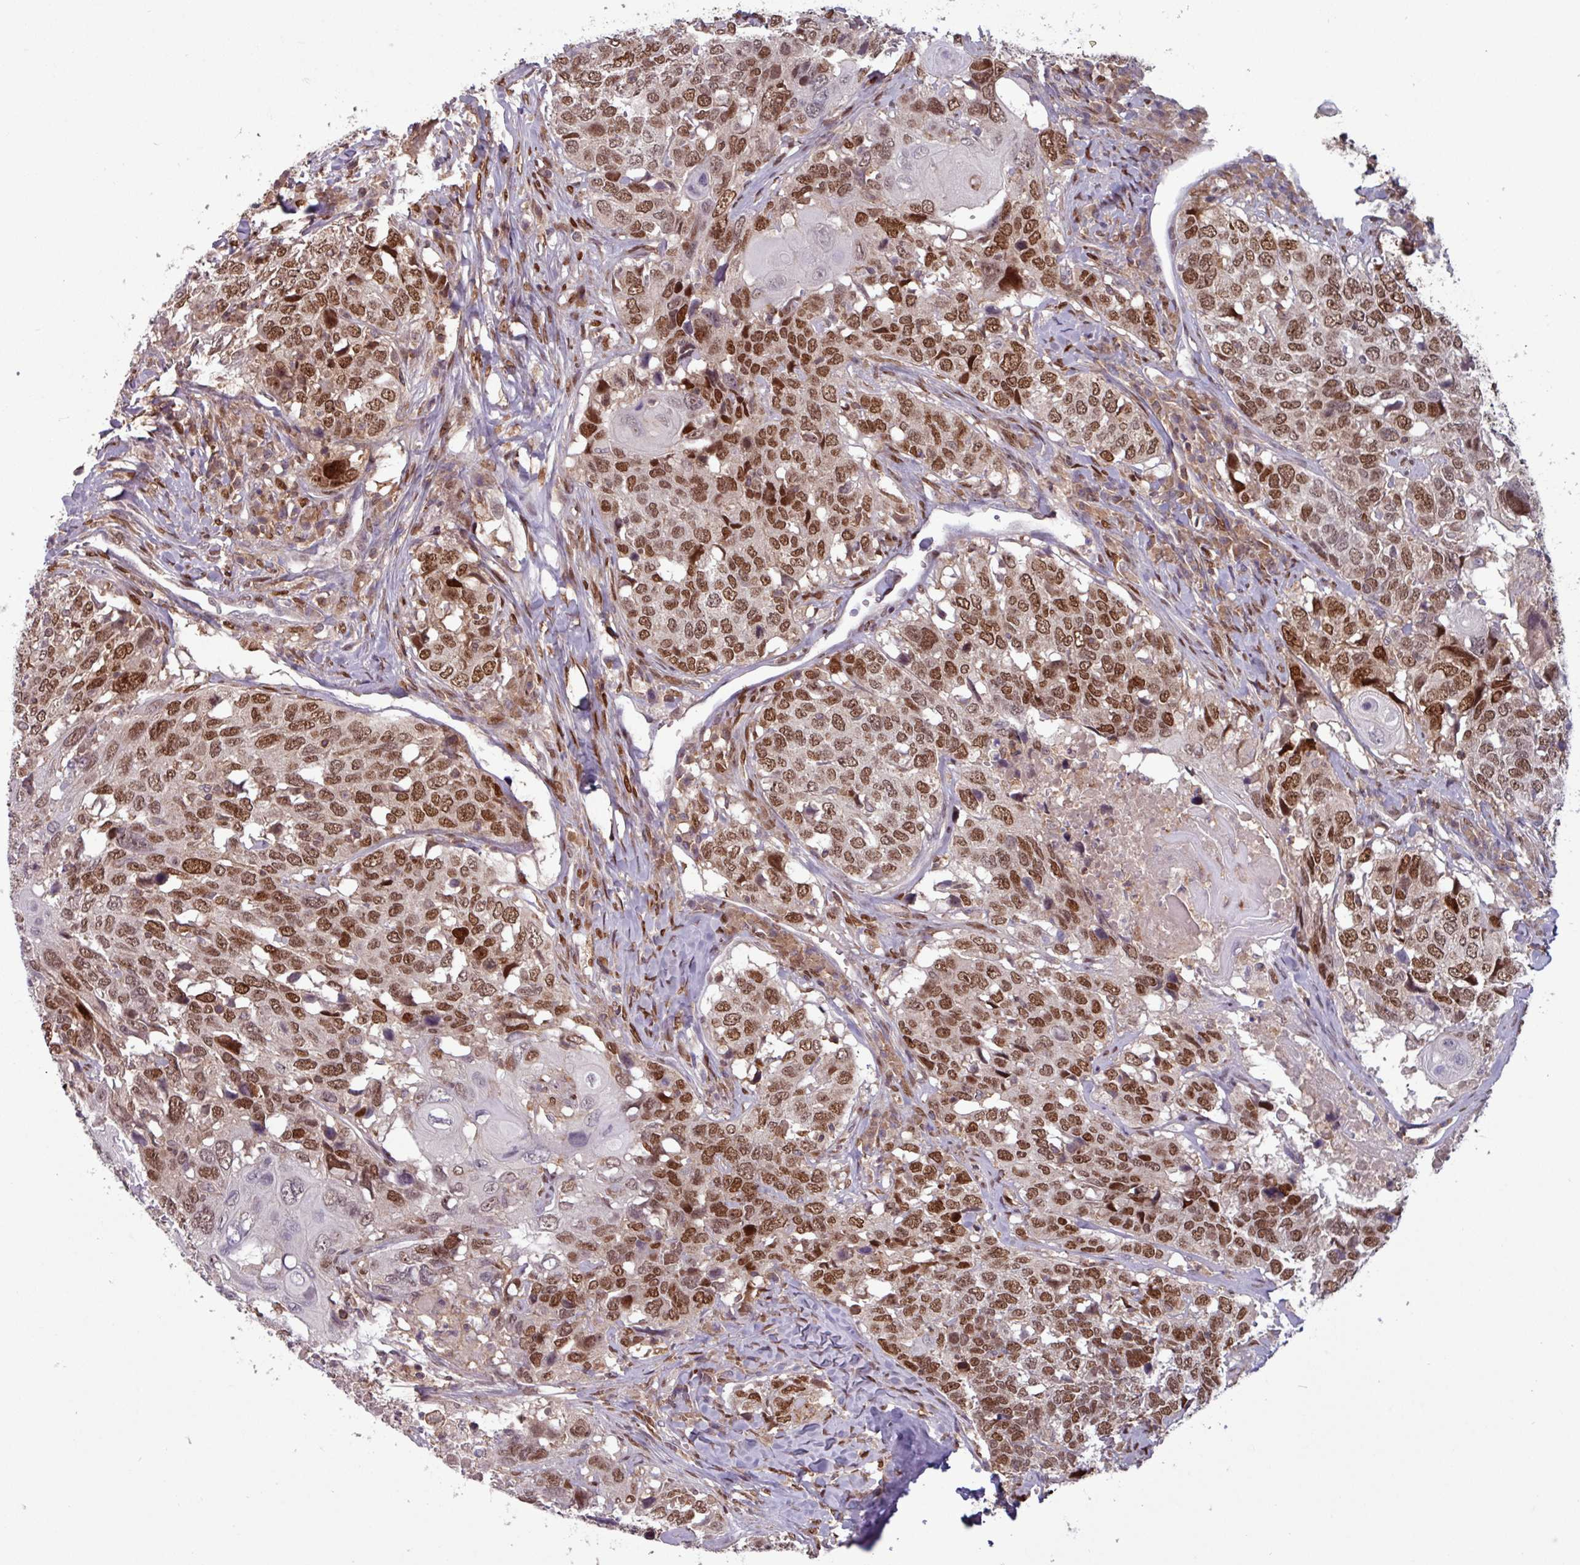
{"staining": {"intensity": "moderate", "quantity": ">75%", "location": "nuclear"}, "tissue": "head and neck cancer", "cell_type": "Tumor cells", "image_type": "cancer", "snomed": [{"axis": "morphology", "description": "Normal tissue, NOS"}, {"axis": "morphology", "description": "Squamous cell carcinoma, NOS"}, {"axis": "topography", "description": "Skeletal muscle"}, {"axis": "topography", "description": "Vascular tissue"}, {"axis": "topography", "description": "Peripheral nerve tissue"}, {"axis": "topography", "description": "Head-Neck"}], "caption": "Head and neck squamous cell carcinoma tissue demonstrates moderate nuclear staining in about >75% of tumor cells (DAB (3,3'-diaminobenzidine) IHC with brightfield microscopy, high magnification).", "gene": "PRRX1", "patient": {"sex": "male", "age": 66}}